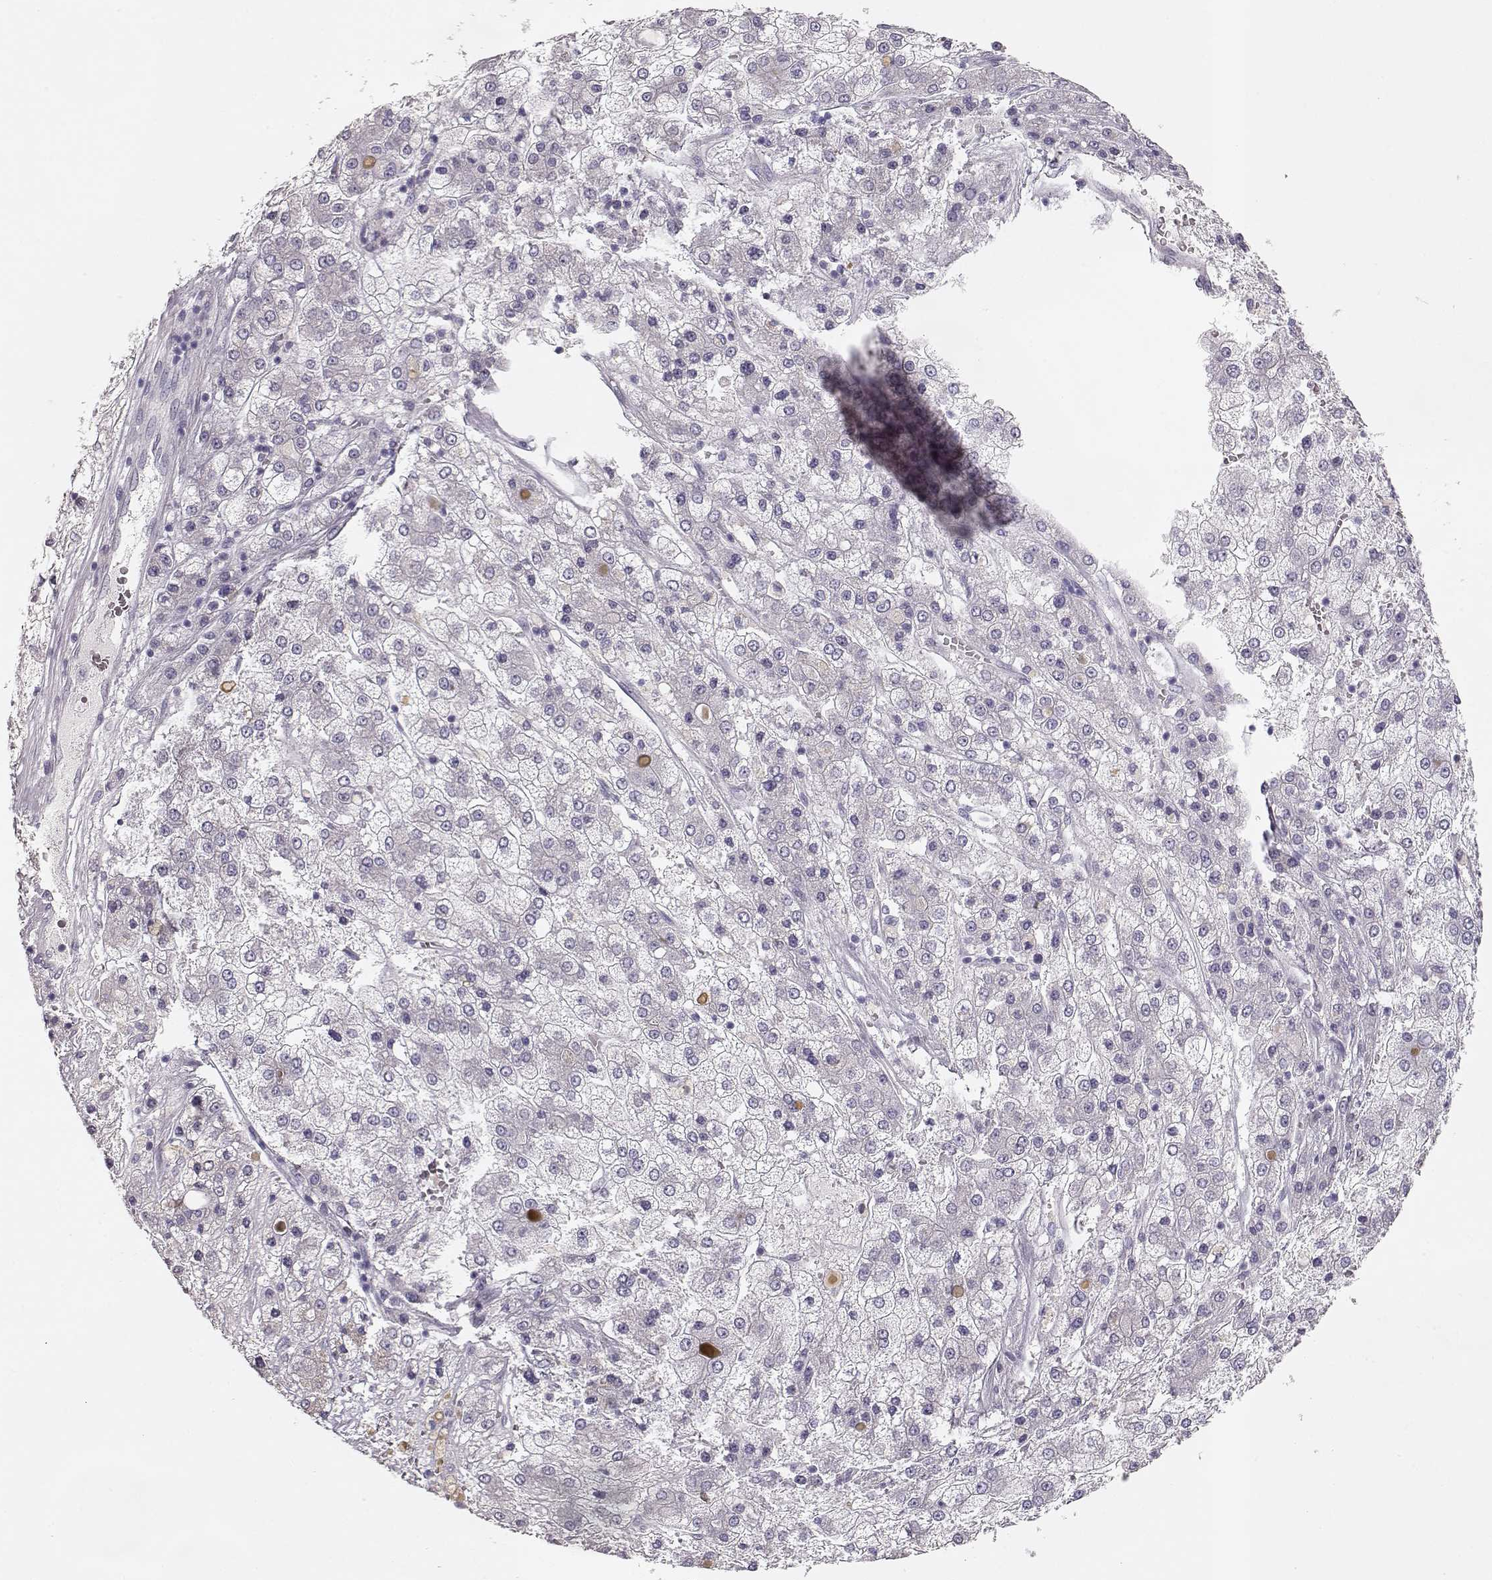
{"staining": {"intensity": "negative", "quantity": "none", "location": "none"}, "tissue": "liver cancer", "cell_type": "Tumor cells", "image_type": "cancer", "snomed": [{"axis": "morphology", "description": "Carcinoma, Hepatocellular, NOS"}, {"axis": "topography", "description": "Liver"}], "caption": "Protein analysis of liver cancer (hepatocellular carcinoma) reveals no significant staining in tumor cells.", "gene": "GLIPR1L2", "patient": {"sex": "male", "age": 73}}